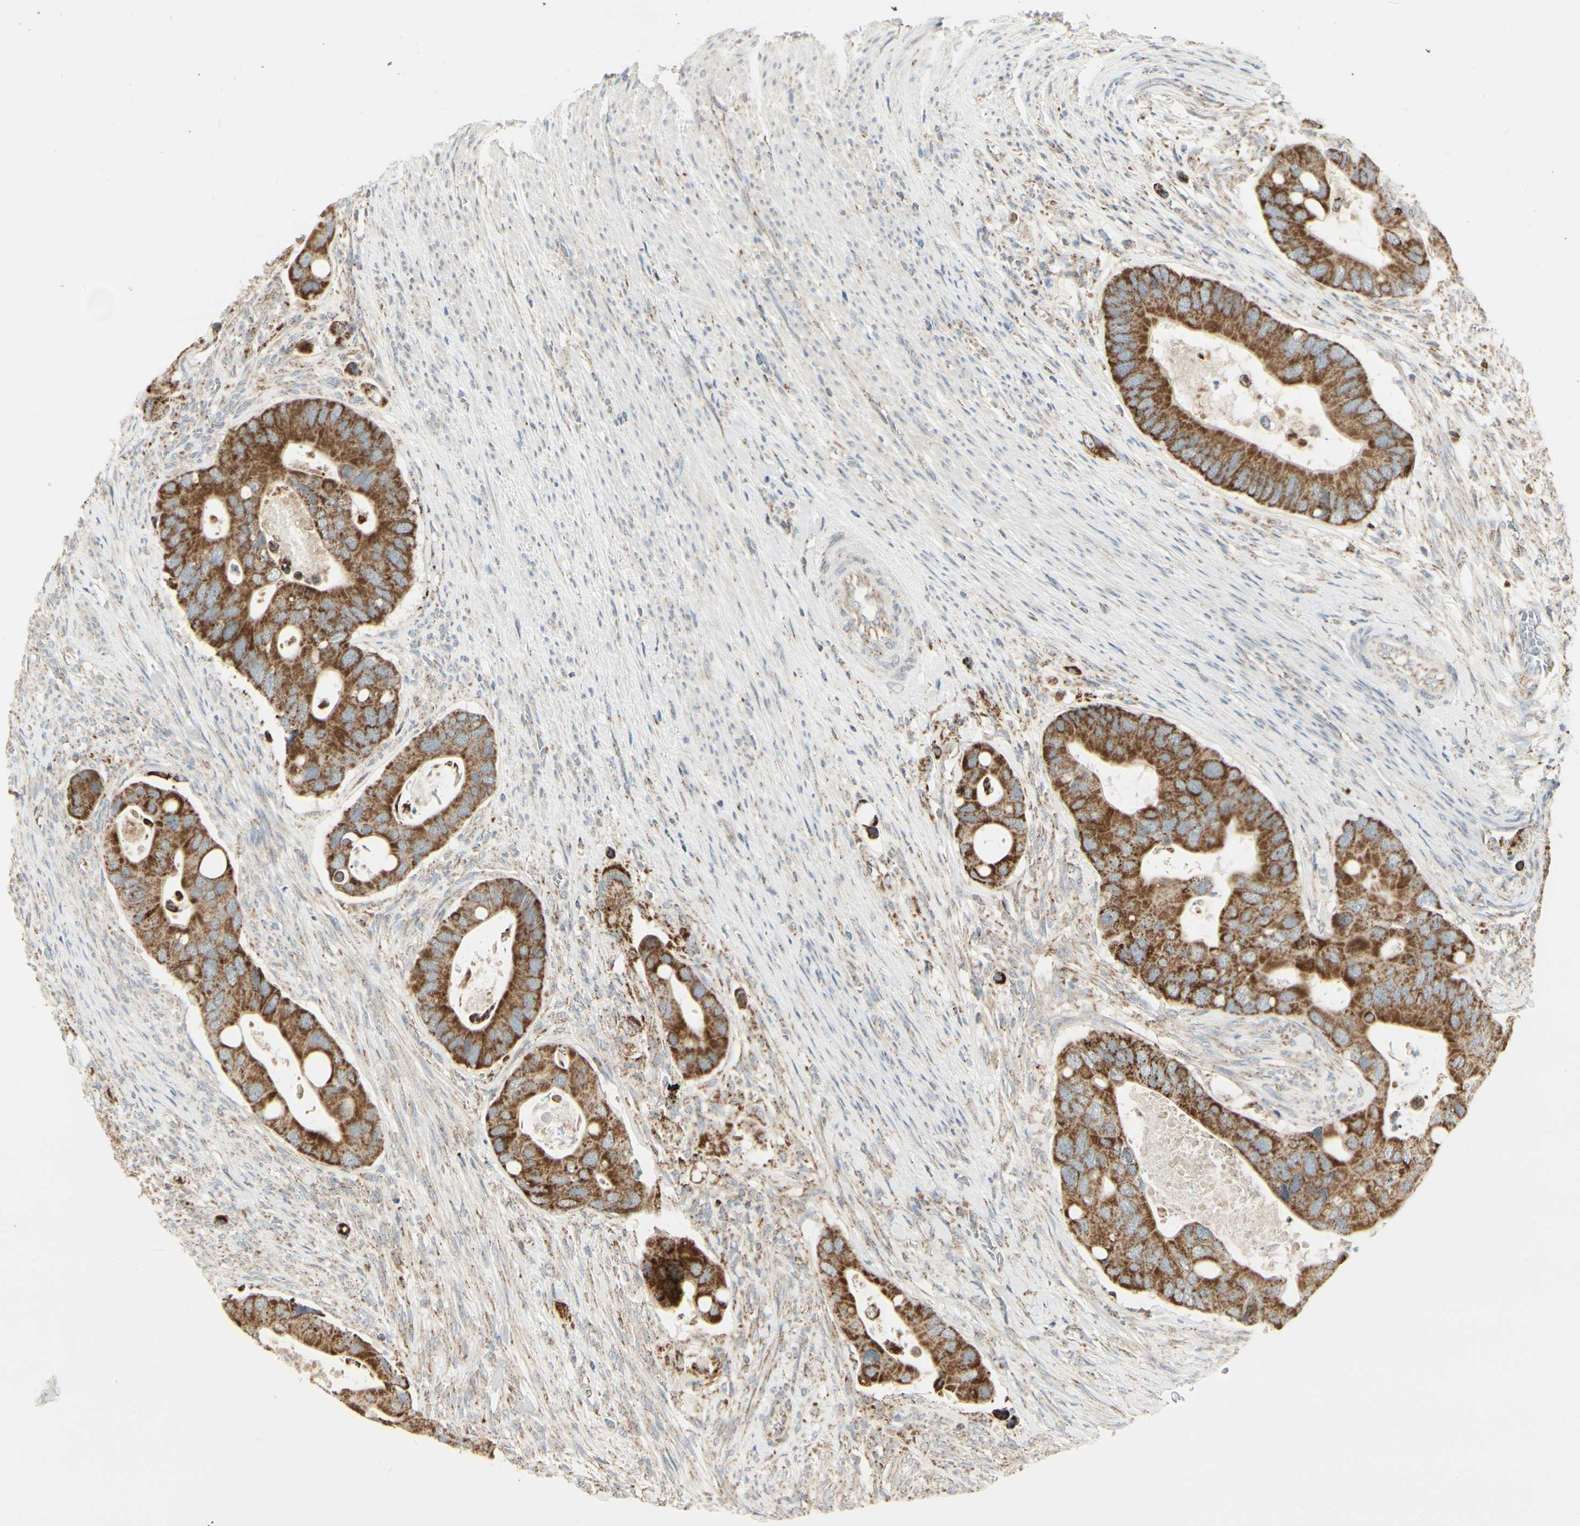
{"staining": {"intensity": "strong", "quantity": ">75%", "location": "cytoplasmic/membranous"}, "tissue": "colorectal cancer", "cell_type": "Tumor cells", "image_type": "cancer", "snomed": [{"axis": "morphology", "description": "Adenocarcinoma, NOS"}, {"axis": "topography", "description": "Rectum"}], "caption": "DAB (3,3'-diaminobenzidine) immunohistochemical staining of human colorectal adenocarcinoma demonstrates strong cytoplasmic/membranous protein positivity in approximately >75% of tumor cells. (Brightfield microscopy of DAB IHC at high magnification).", "gene": "ANKS6", "patient": {"sex": "female", "age": 57}}